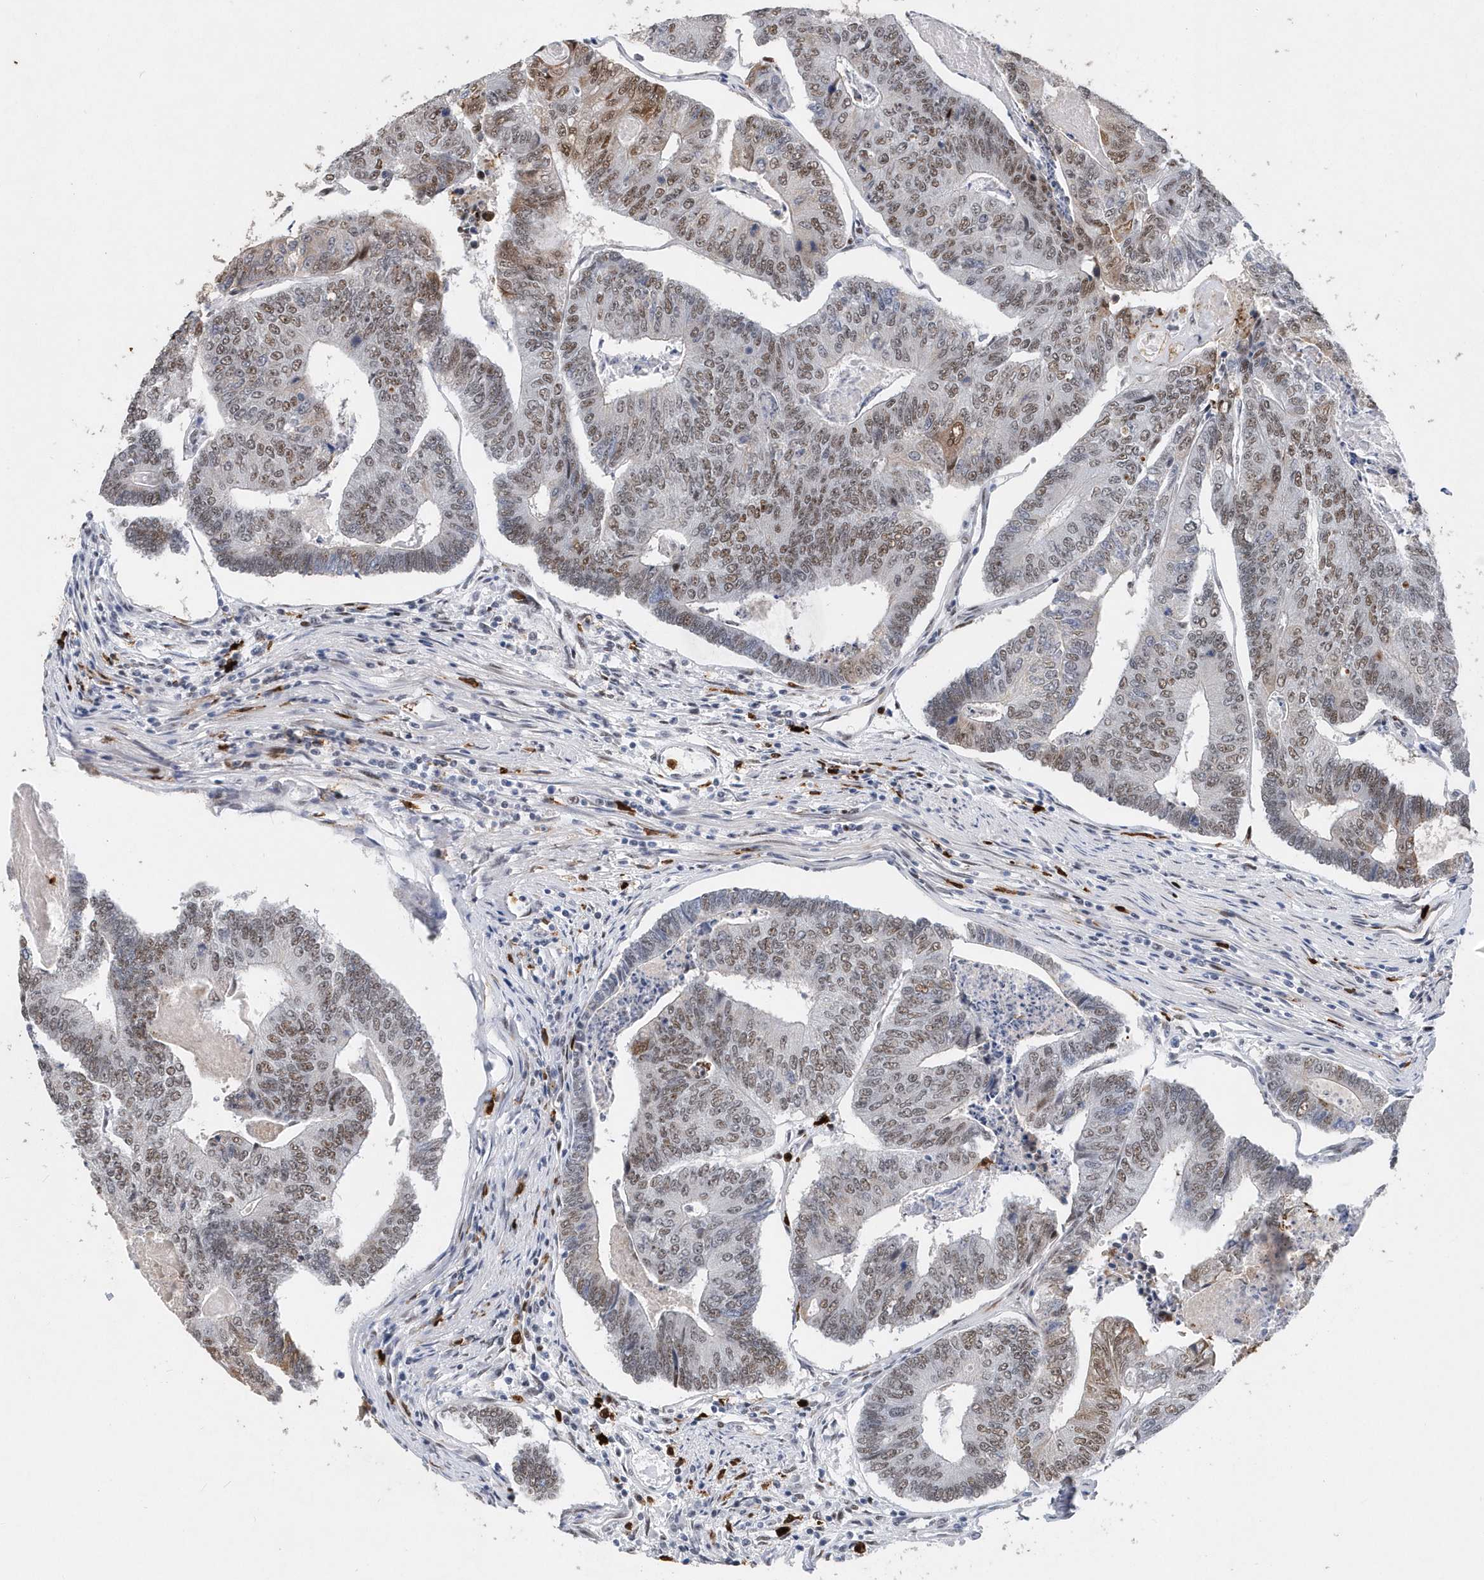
{"staining": {"intensity": "moderate", "quantity": ">75%", "location": "nuclear"}, "tissue": "colorectal cancer", "cell_type": "Tumor cells", "image_type": "cancer", "snomed": [{"axis": "morphology", "description": "Adenocarcinoma, NOS"}, {"axis": "topography", "description": "Colon"}], "caption": "This is a histology image of IHC staining of colorectal adenocarcinoma, which shows moderate expression in the nuclear of tumor cells.", "gene": "RPP30", "patient": {"sex": "female", "age": 67}}